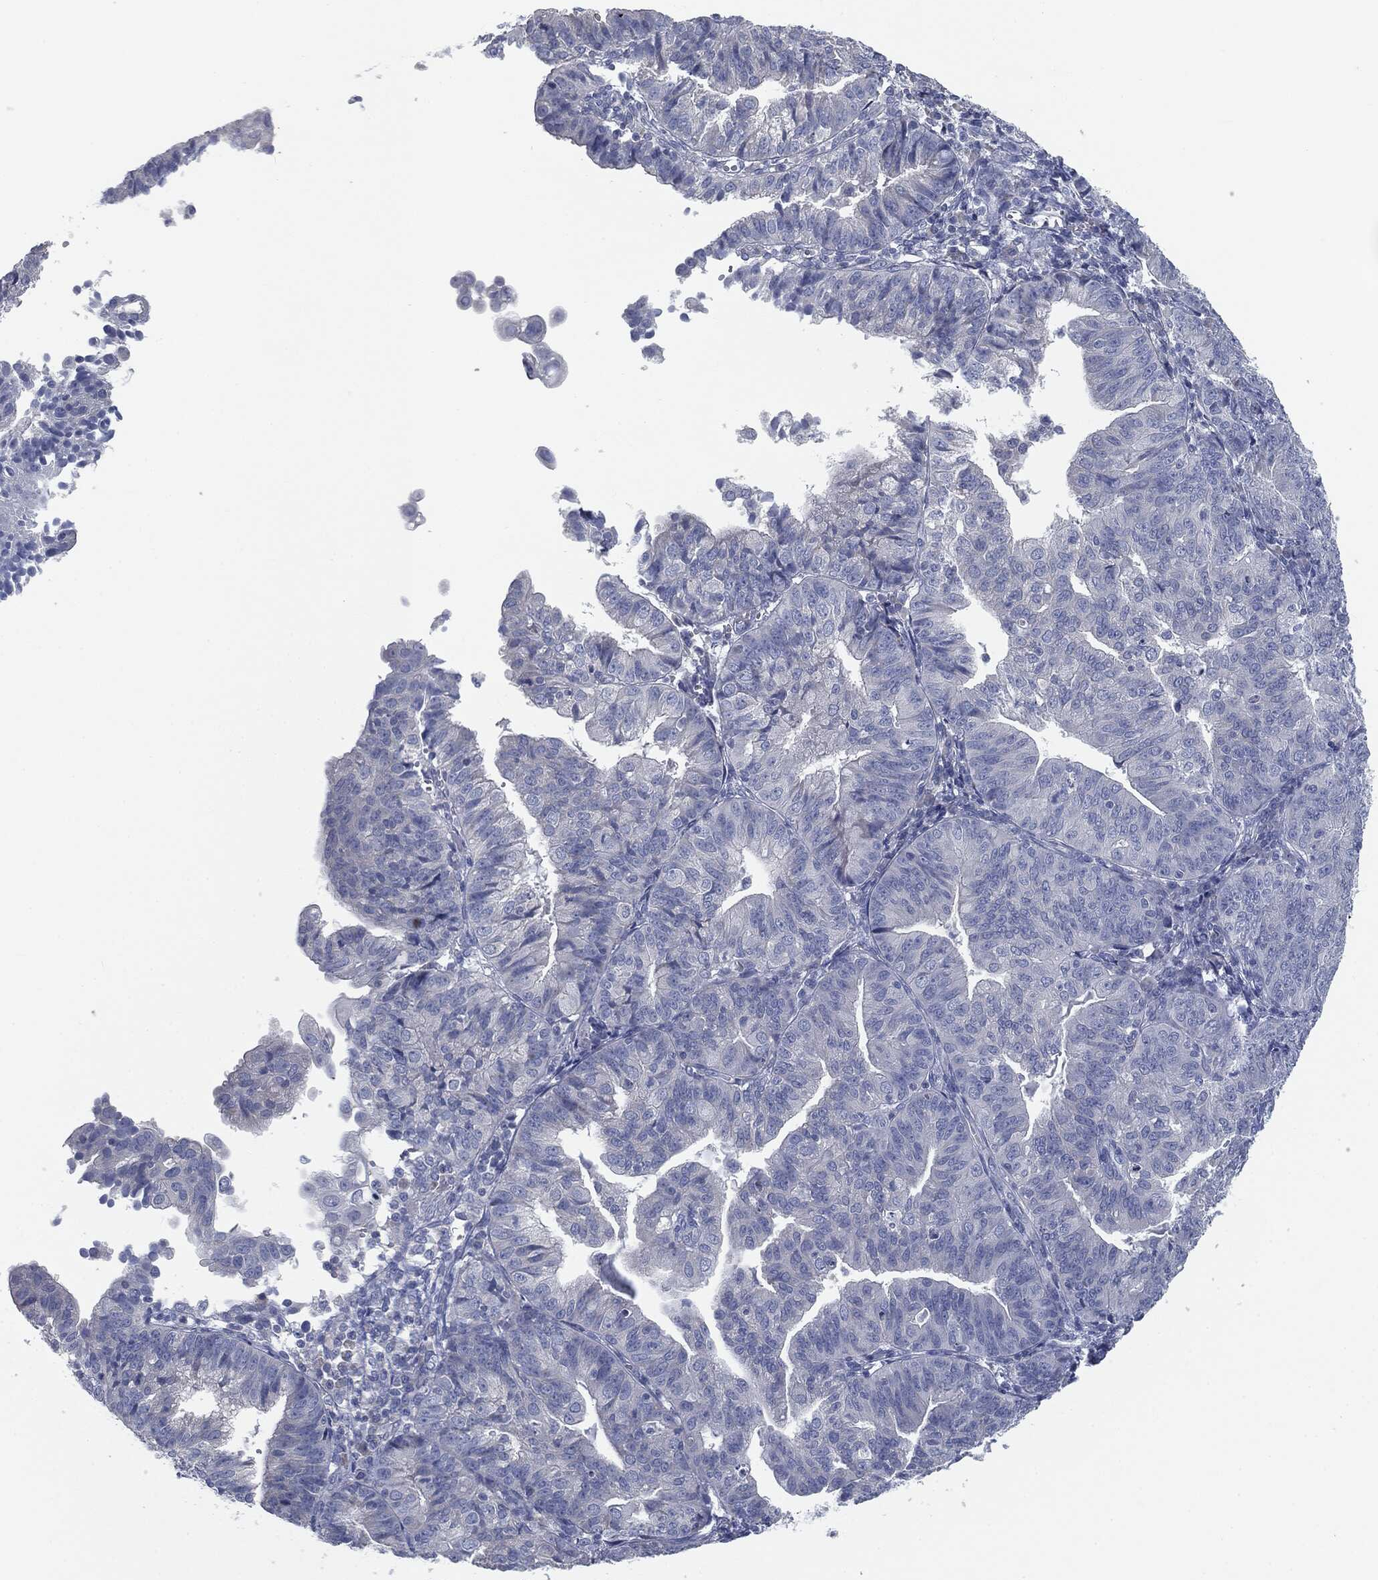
{"staining": {"intensity": "negative", "quantity": "none", "location": "none"}, "tissue": "endometrial cancer", "cell_type": "Tumor cells", "image_type": "cancer", "snomed": [{"axis": "morphology", "description": "Adenocarcinoma, NOS"}, {"axis": "topography", "description": "Endometrium"}], "caption": "Immunohistochemical staining of human endometrial cancer (adenocarcinoma) displays no significant staining in tumor cells.", "gene": "CAV3", "patient": {"sex": "female", "age": 56}}